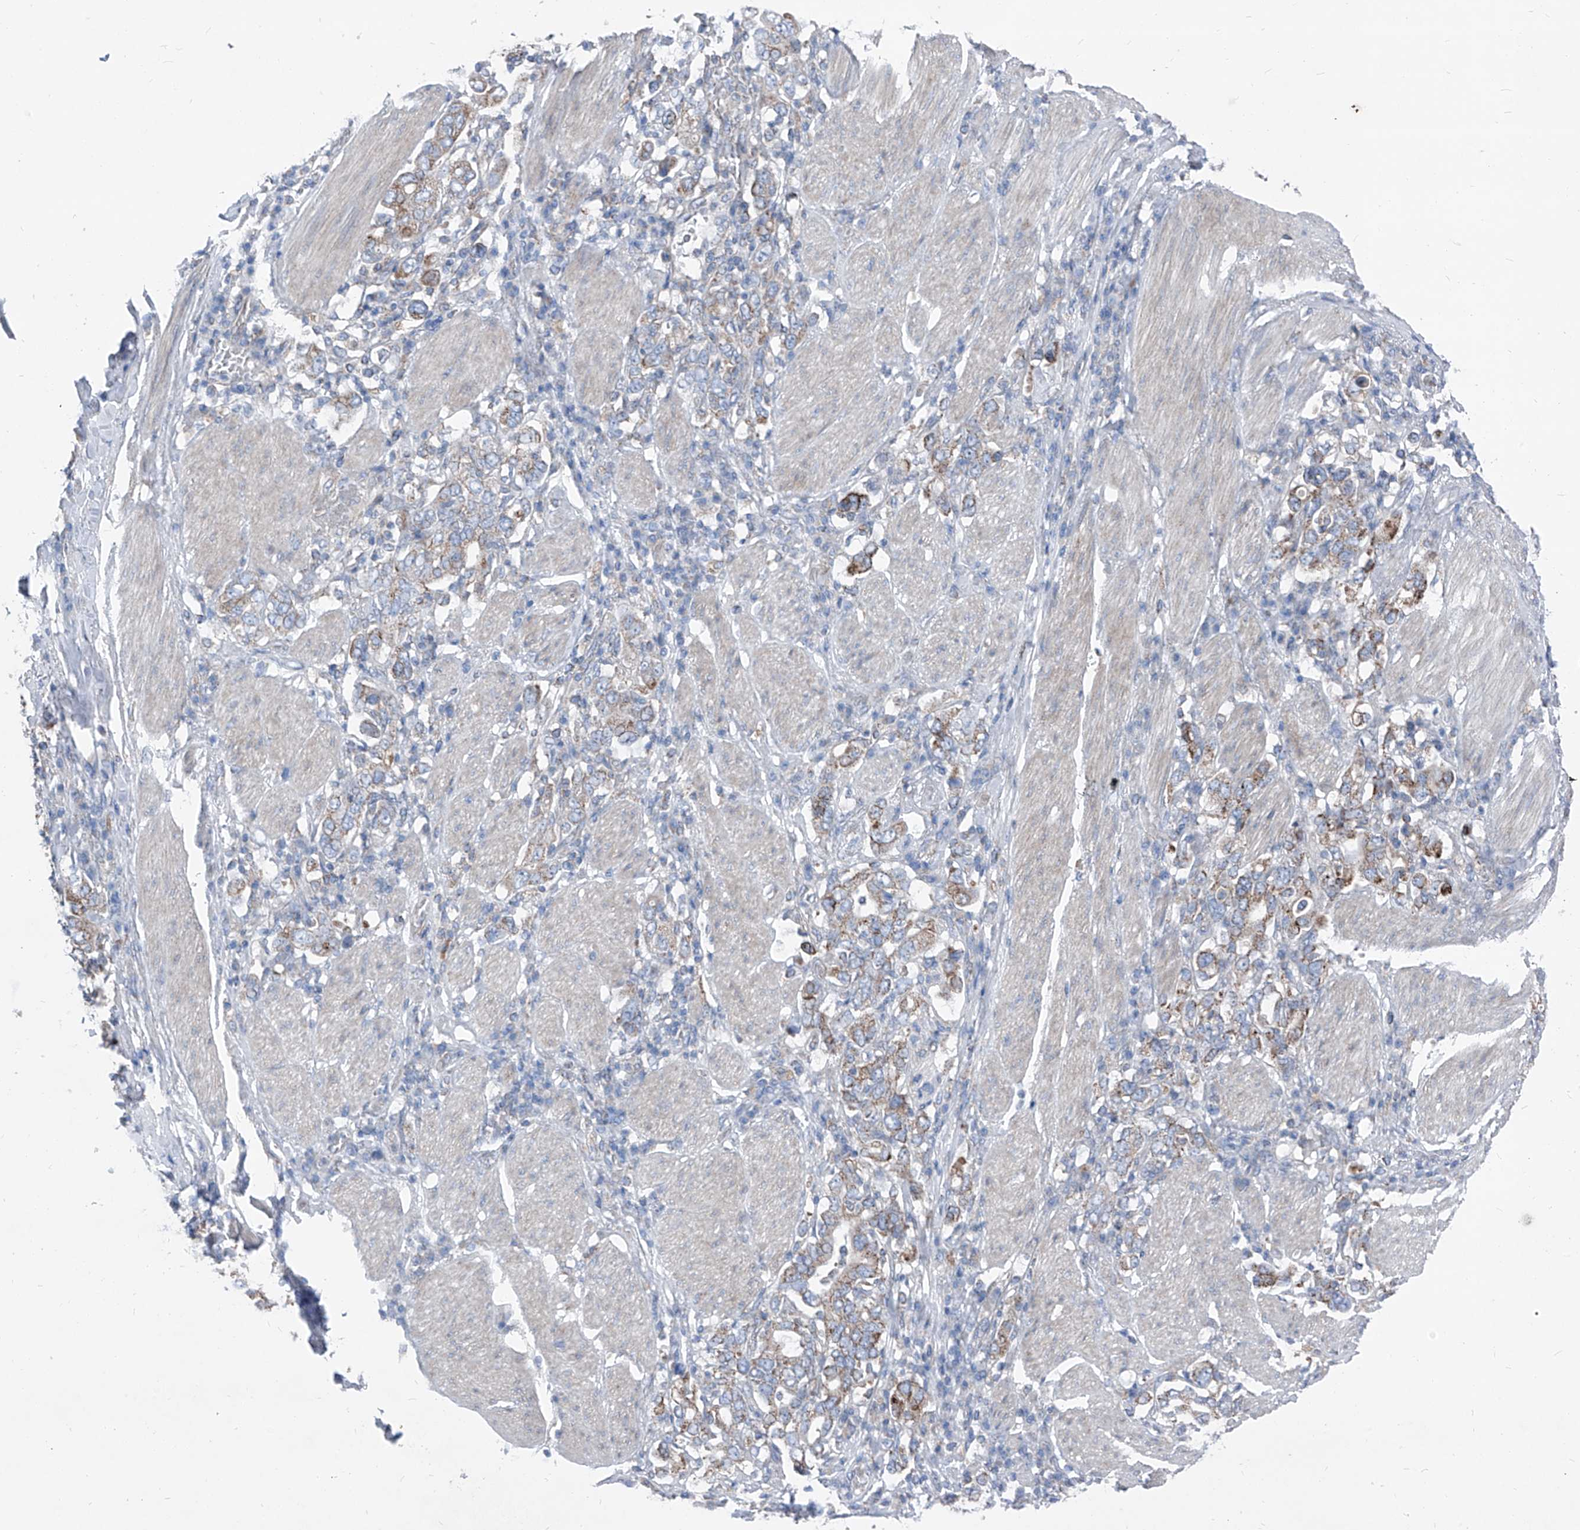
{"staining": {"intensity": "moderate", "quantity": "25%-75%", "location": "cytoplasmic/membranous"}, "tissue": "stomach cancer", "cell_type": "Tumor cells", "image_type": "cancer", "snomed": [{"axis": "morphology", "description": "Adenocarcinoma, NOS"}, {"axis": "topography", "description": "Stomach, upper"}], "caption": "A brown stain shows moderate cytoplasmic/membranous expression of a protein in stomach adenocarcinoma tumor cells. Nuclei are stained in blue.", "gene": "AGPS", "patient": {"sex": "male", "age": 62}}